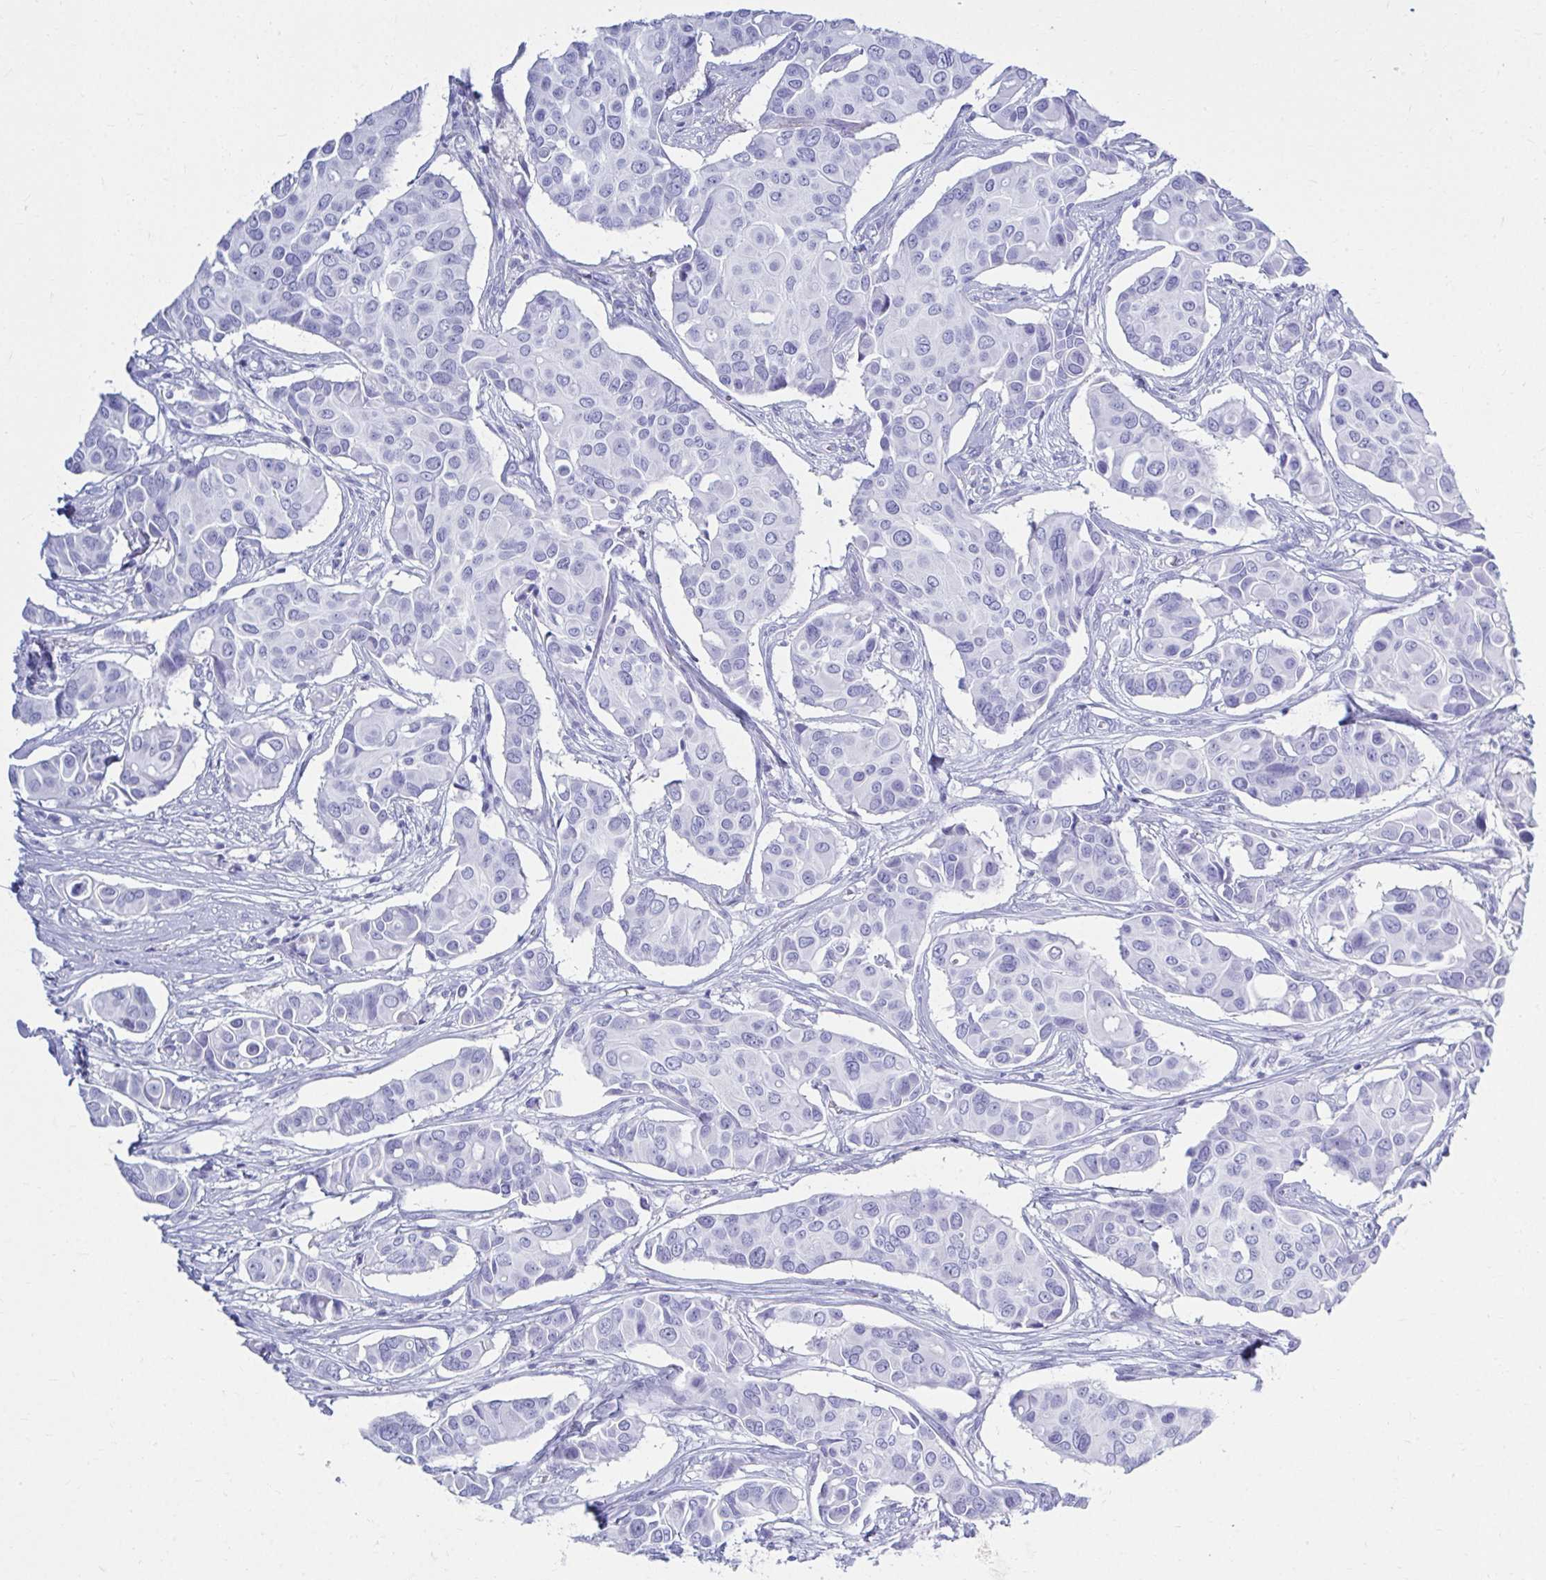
{"staining": {"intensity": "negative", "quantity": "none", "location": "none"}, "tissue": "breast cancer", "cell_type": "Tumor cells", "image_type": "cancer", "snomed": [{"axis": "morphology", "description": "Normal tissue, NOS"}, {"axis": "morphology", "description": "Duct carcinoma"}, {"axis": "topography", "description": "Skin"}, {"axis": "topography", "description": "Breast"}], "caption": "There is no significant positivity in tumor cells of breast cancer. The staining is performed using DAB (3,3'-diaminobenzidine) brown chromogen with nuclei counter-stained in using hematoxylin.", "gene": "ATP4B", "patient": {"sex": "female", "age": 54}}